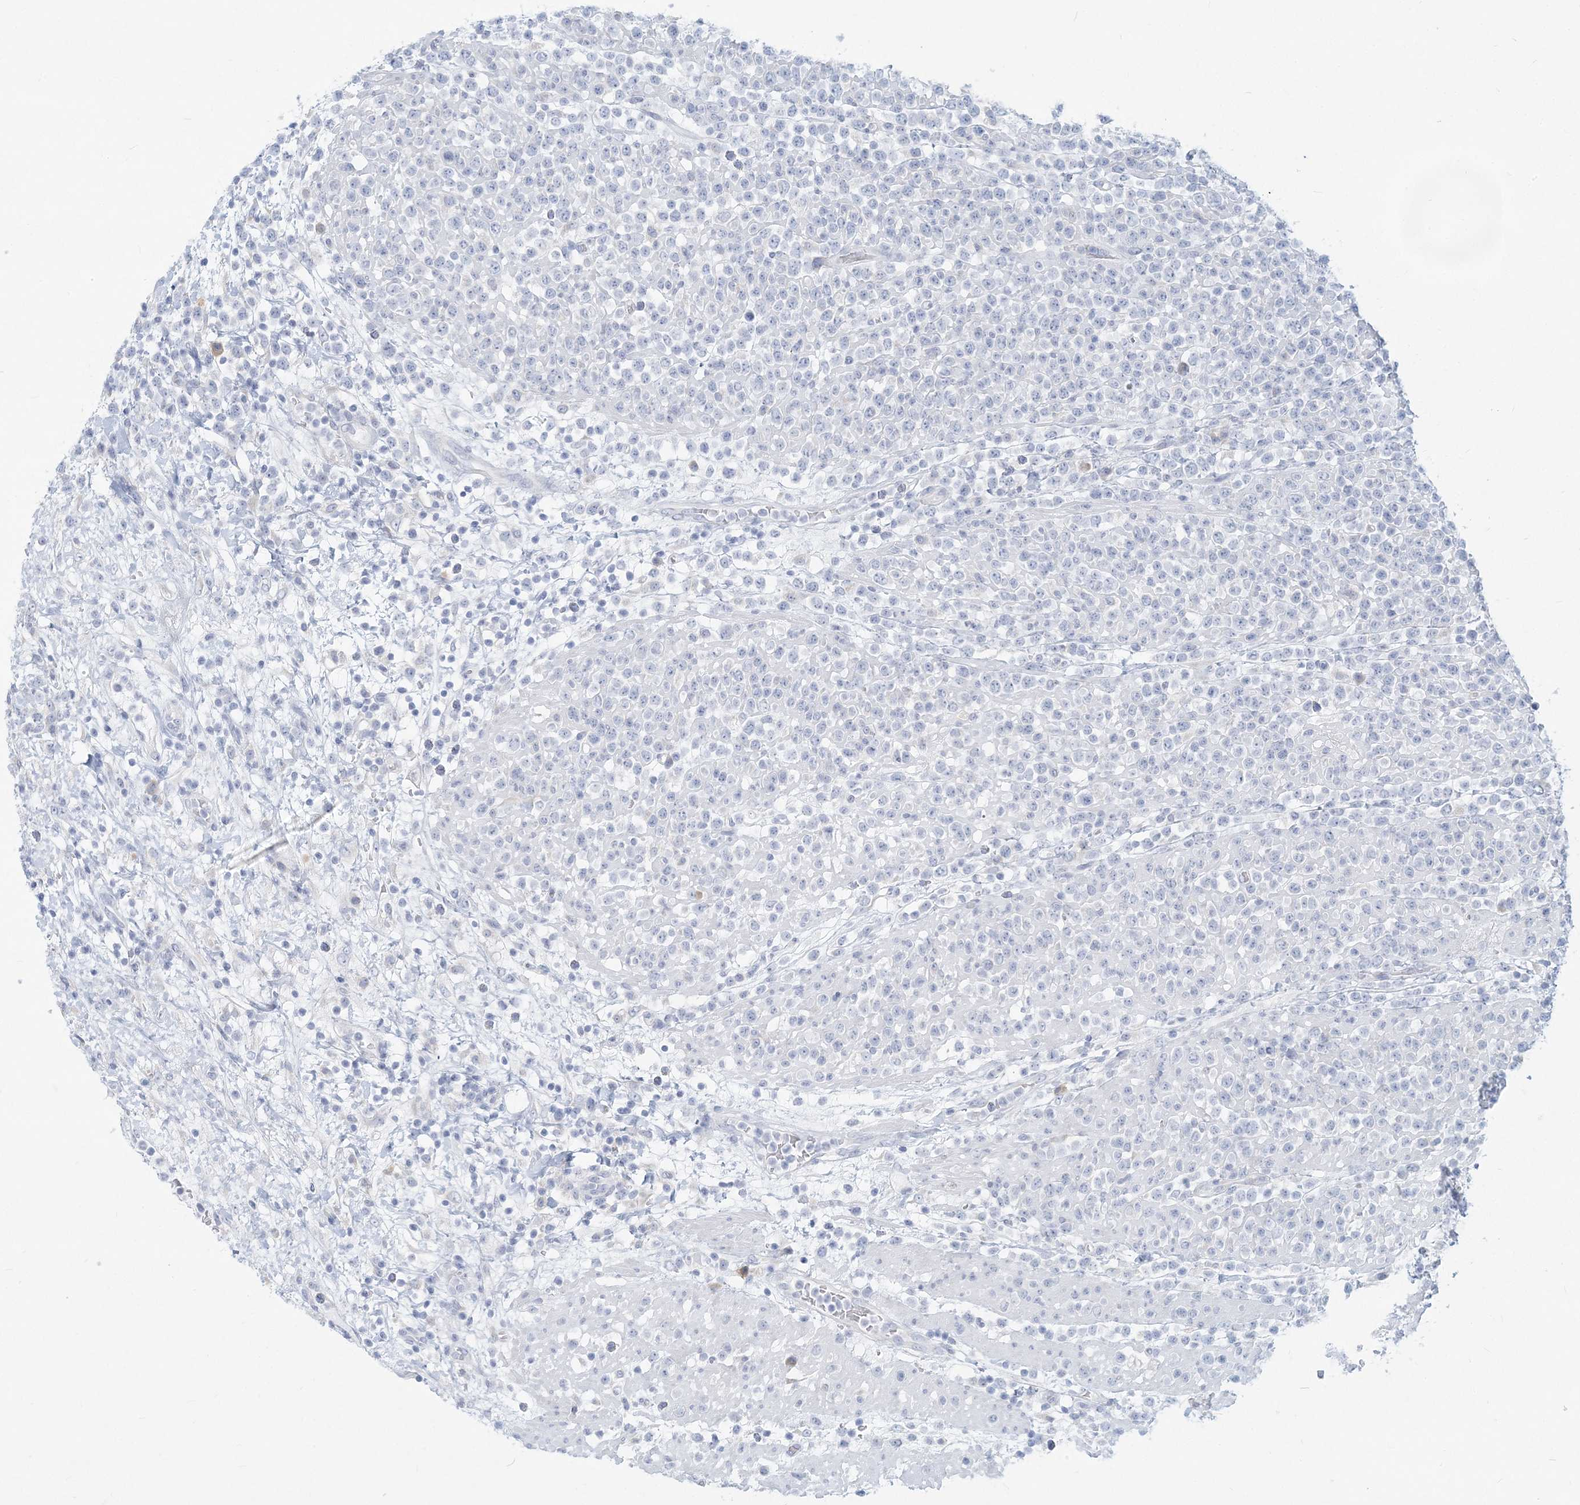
{"staining": {"intensity": "negative", "quantity": "none", "location": "none"}, "tissue": "lymphoma", "cell_type": "Tumor cells", "image_type": "cancer", "snomed": [{"axis": "morphology", "description": "Malignant lymphoma, non-Hodgkin's type, High grade"}, {"axis": "topography", "description": "Colon"}], "caption": "A high-resolution micrograph shows IHC staining of high-grade malignant lymphoma, non-Hodgkin's type, which shows no significant expression in tumor cells.", "gene": "CSN1S1", "patient": {"sex": "female", "age": 53}}